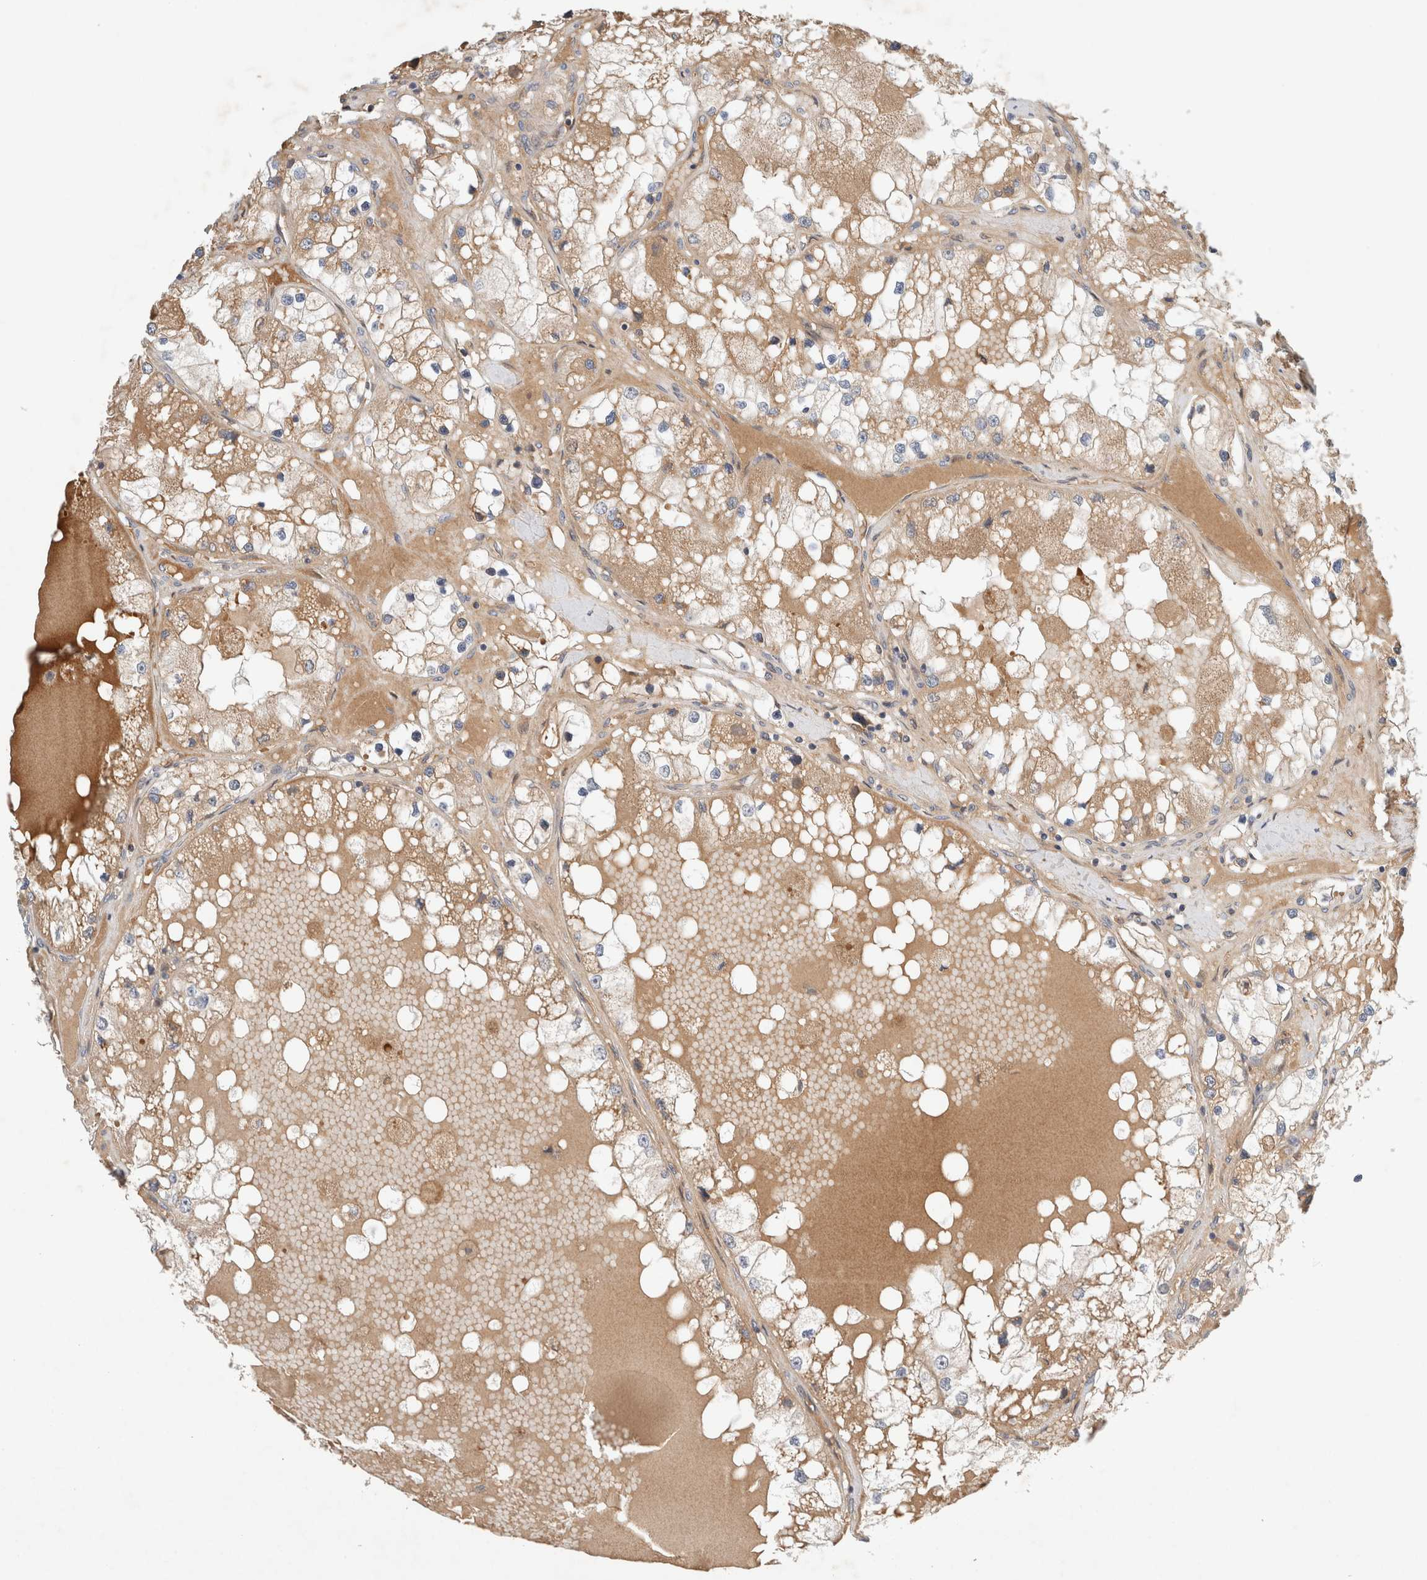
{"staining": {"intensity": "weak", "quantity": ">75%", "location": "cytoplasmic/membranous"}, "tissue": "renal cancer", "cell_type": "Tumor cells", "image_type": "cancer", "snomed": [{"axis": "morphology", "description": "Adenocarcinoma, NOS"}, {"axis": "topography", "description": "Kidney"}], "caption": "Renal adenocarcinoma stained with DAB (3,3'-diaminobenzidine) IHC exhibits low levels of weak cytoplasmic/membranous positivity in approximately >75% of tumor cells. (Stains: DAB (3,3'-diaminobenzidine) in brown, nuclei in blue, Microscopy: brightfield microscopy at high magnification).", "gene": "ARMC9", "patient": {"sex": "male", "age": 68}}